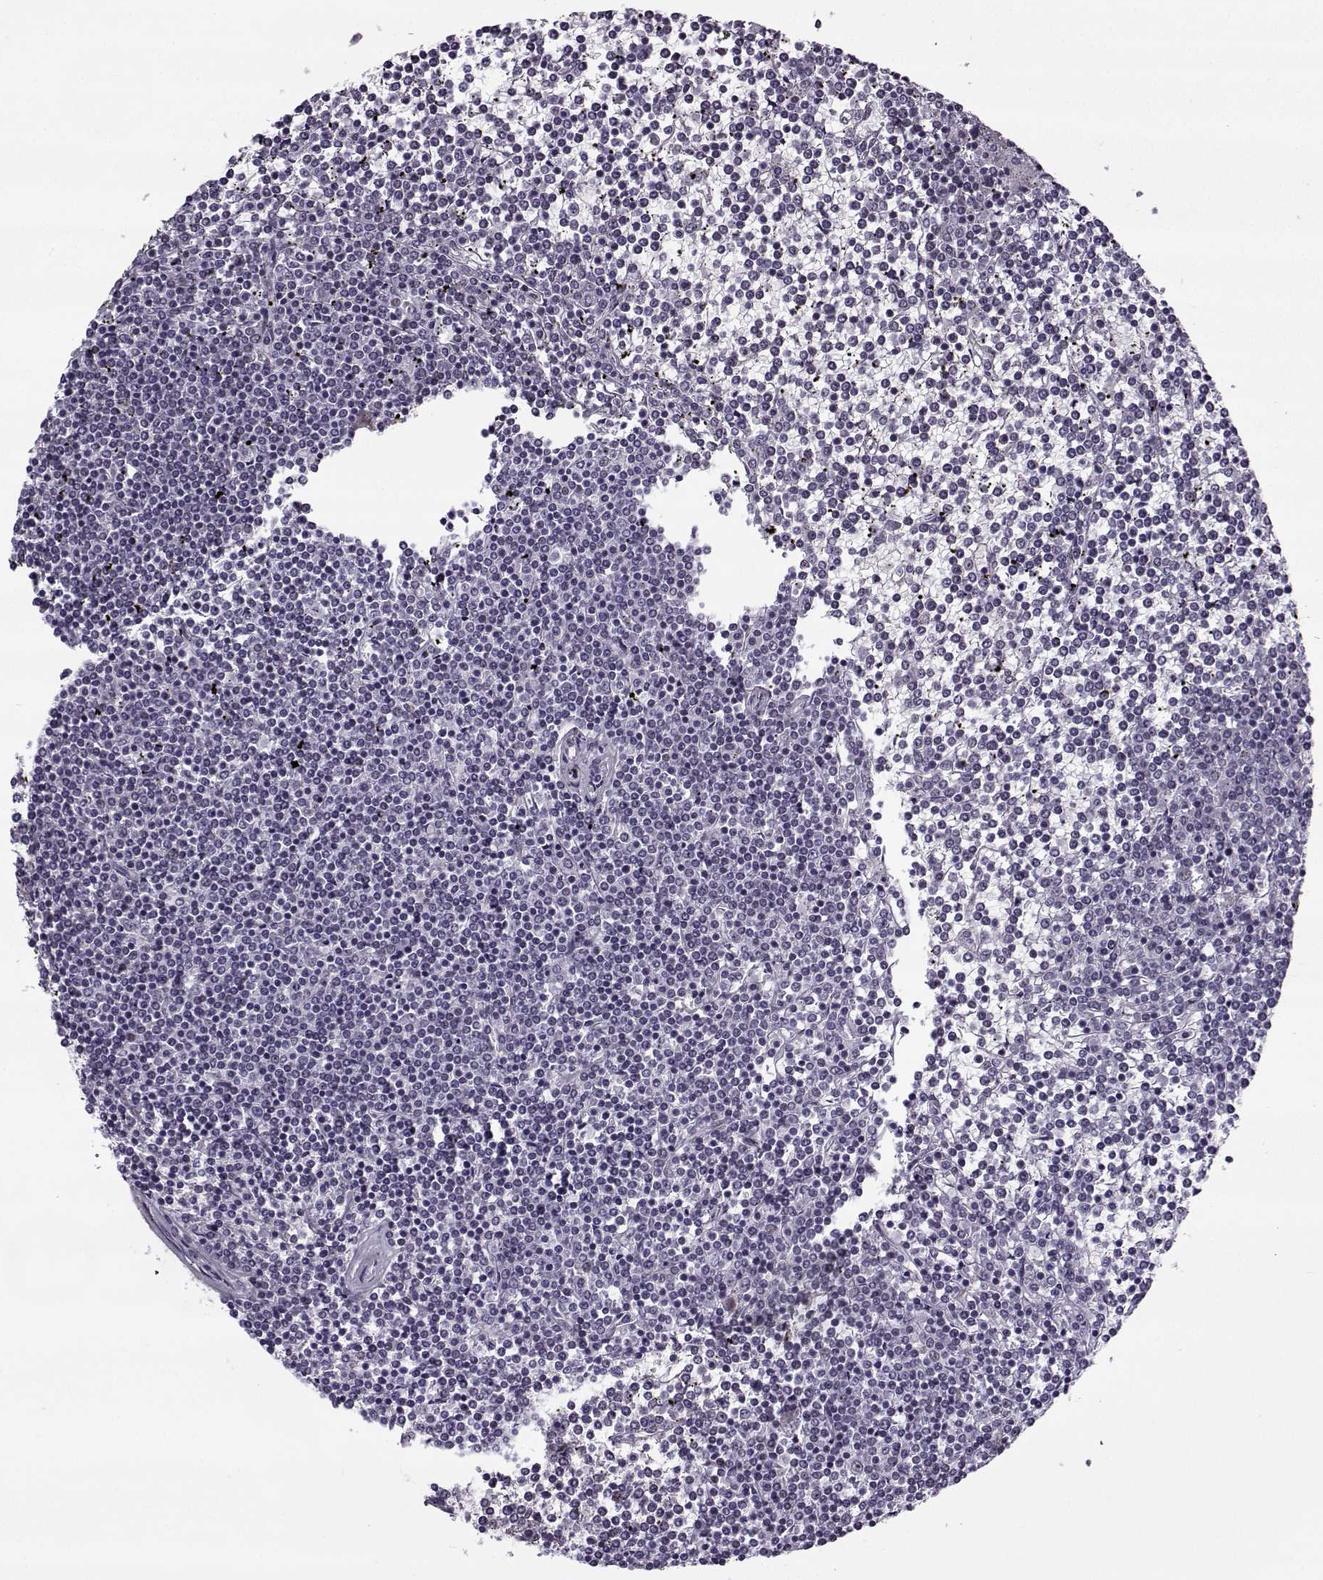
{"staining": {"intensity": "negative", "quantity": "none", "location": "none"}, "tissue": "lymphoma", "cell_type": "Tumor cells", "image_type": "cancer", "snomed": [{"axis": "morphology", "description": "Malignant lymphoma, non-Hodgkin's type, Low grade"}, {"axis": "topography", "description": "Spleen"}], "caption": "Lymphoma stained for a protein using immunohistochemistry (IHC) demonstrates no positivity tumor cells.", "gene": "PRMT8", "patient": {"sex": "female", "age": 19}}